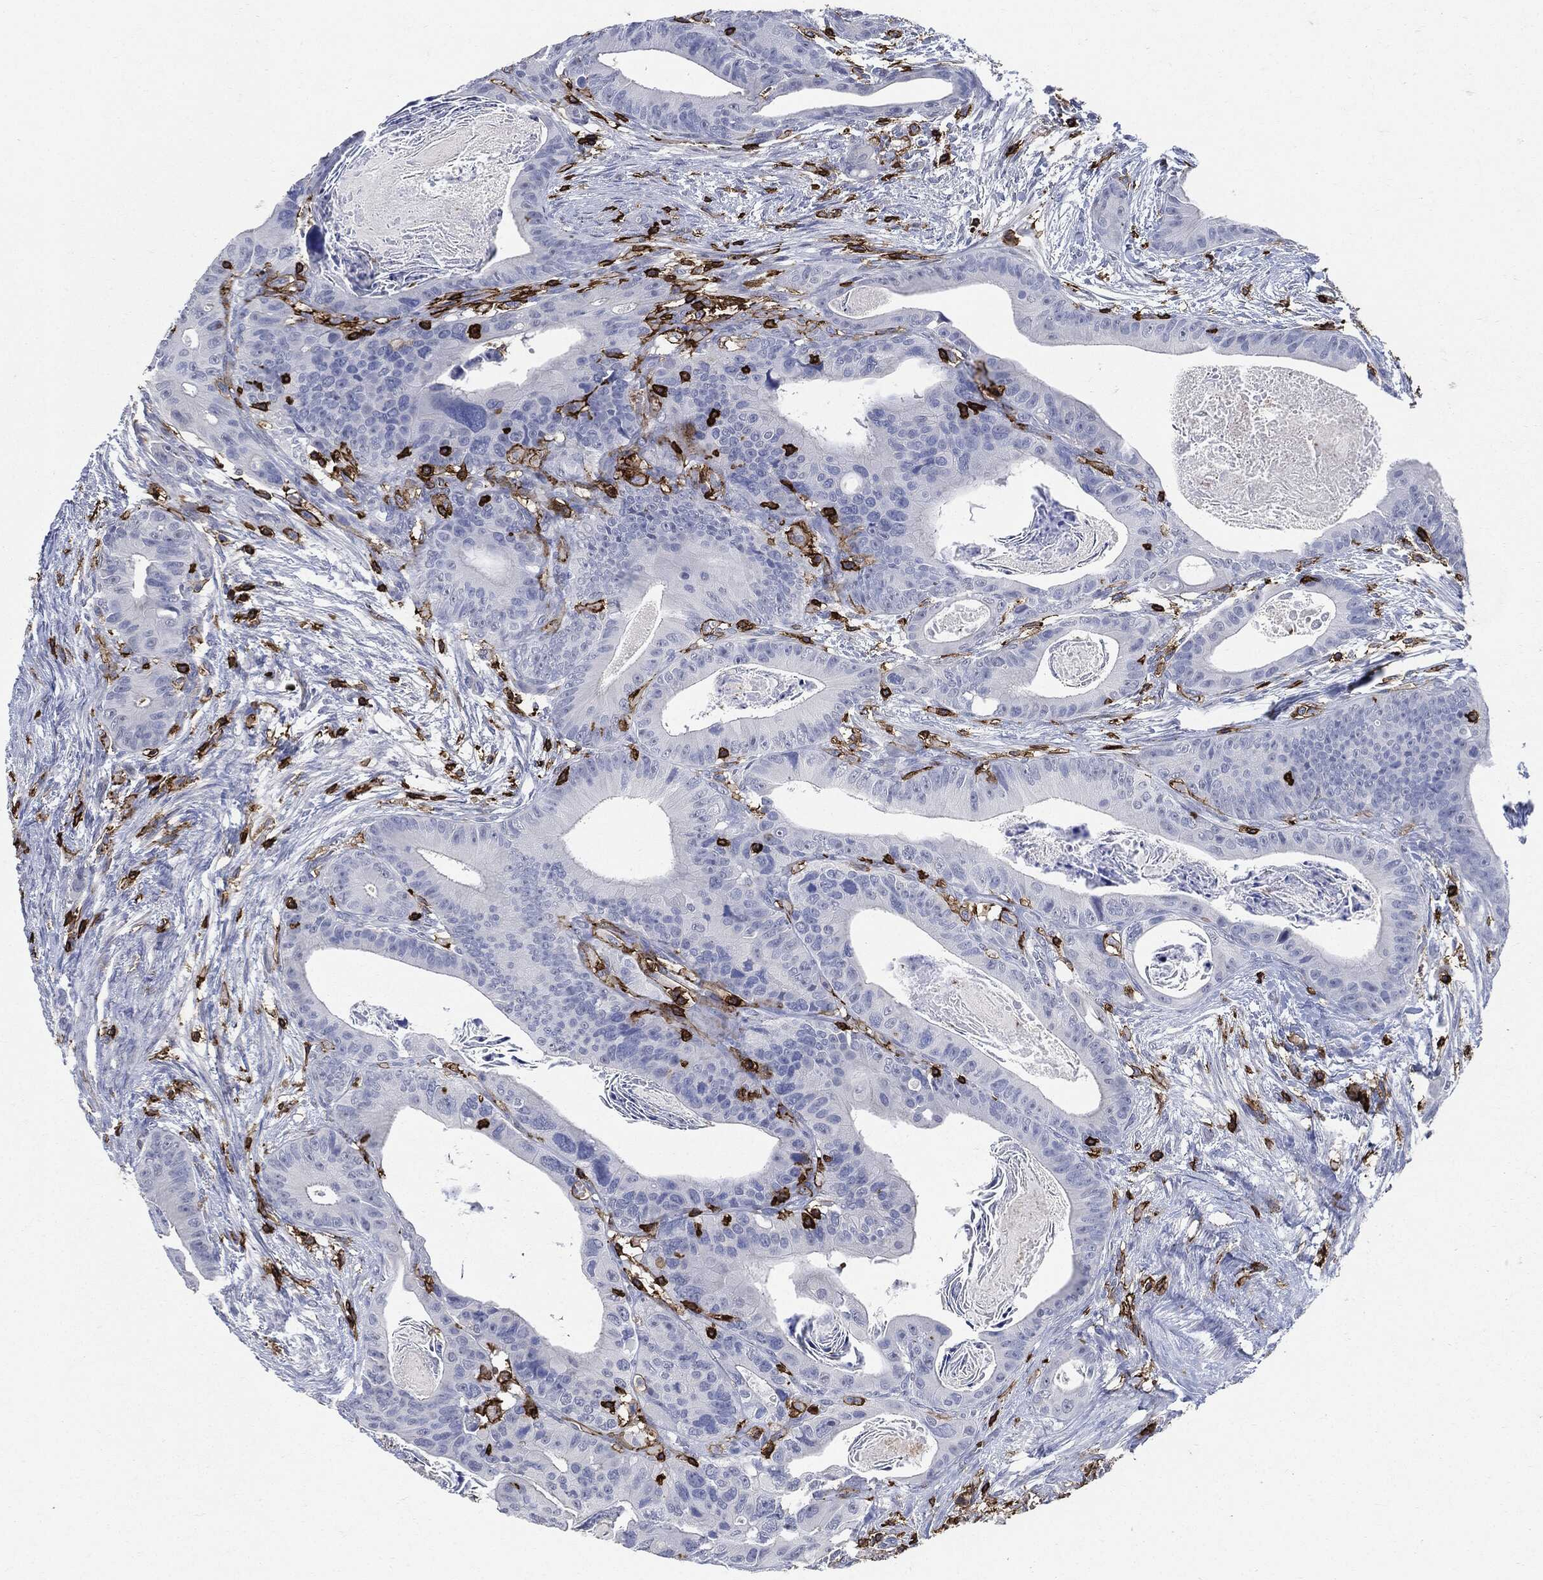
{"staining": {"intensity": "negative", "quantity": "none", "location": "none"}, "tissue": "colorectal cancer", "cell_type": "Tumor cells", "image_type": "cancer", "snomed": [{"axis": "morphology", "description": "Adenocarcinoma, NOS"}, {"axis": "topography", "description": "Rectum"}], "caption": "An immunohistochemistry (IHC) histopathology image of colorectal cancer (adenocarcinoma) is shown. There is no staining in tumor cells of colorectal cancer (adenocarcinoma).", "gene": "PTPRC", "patient": {"sex": "male", "age": 64}}